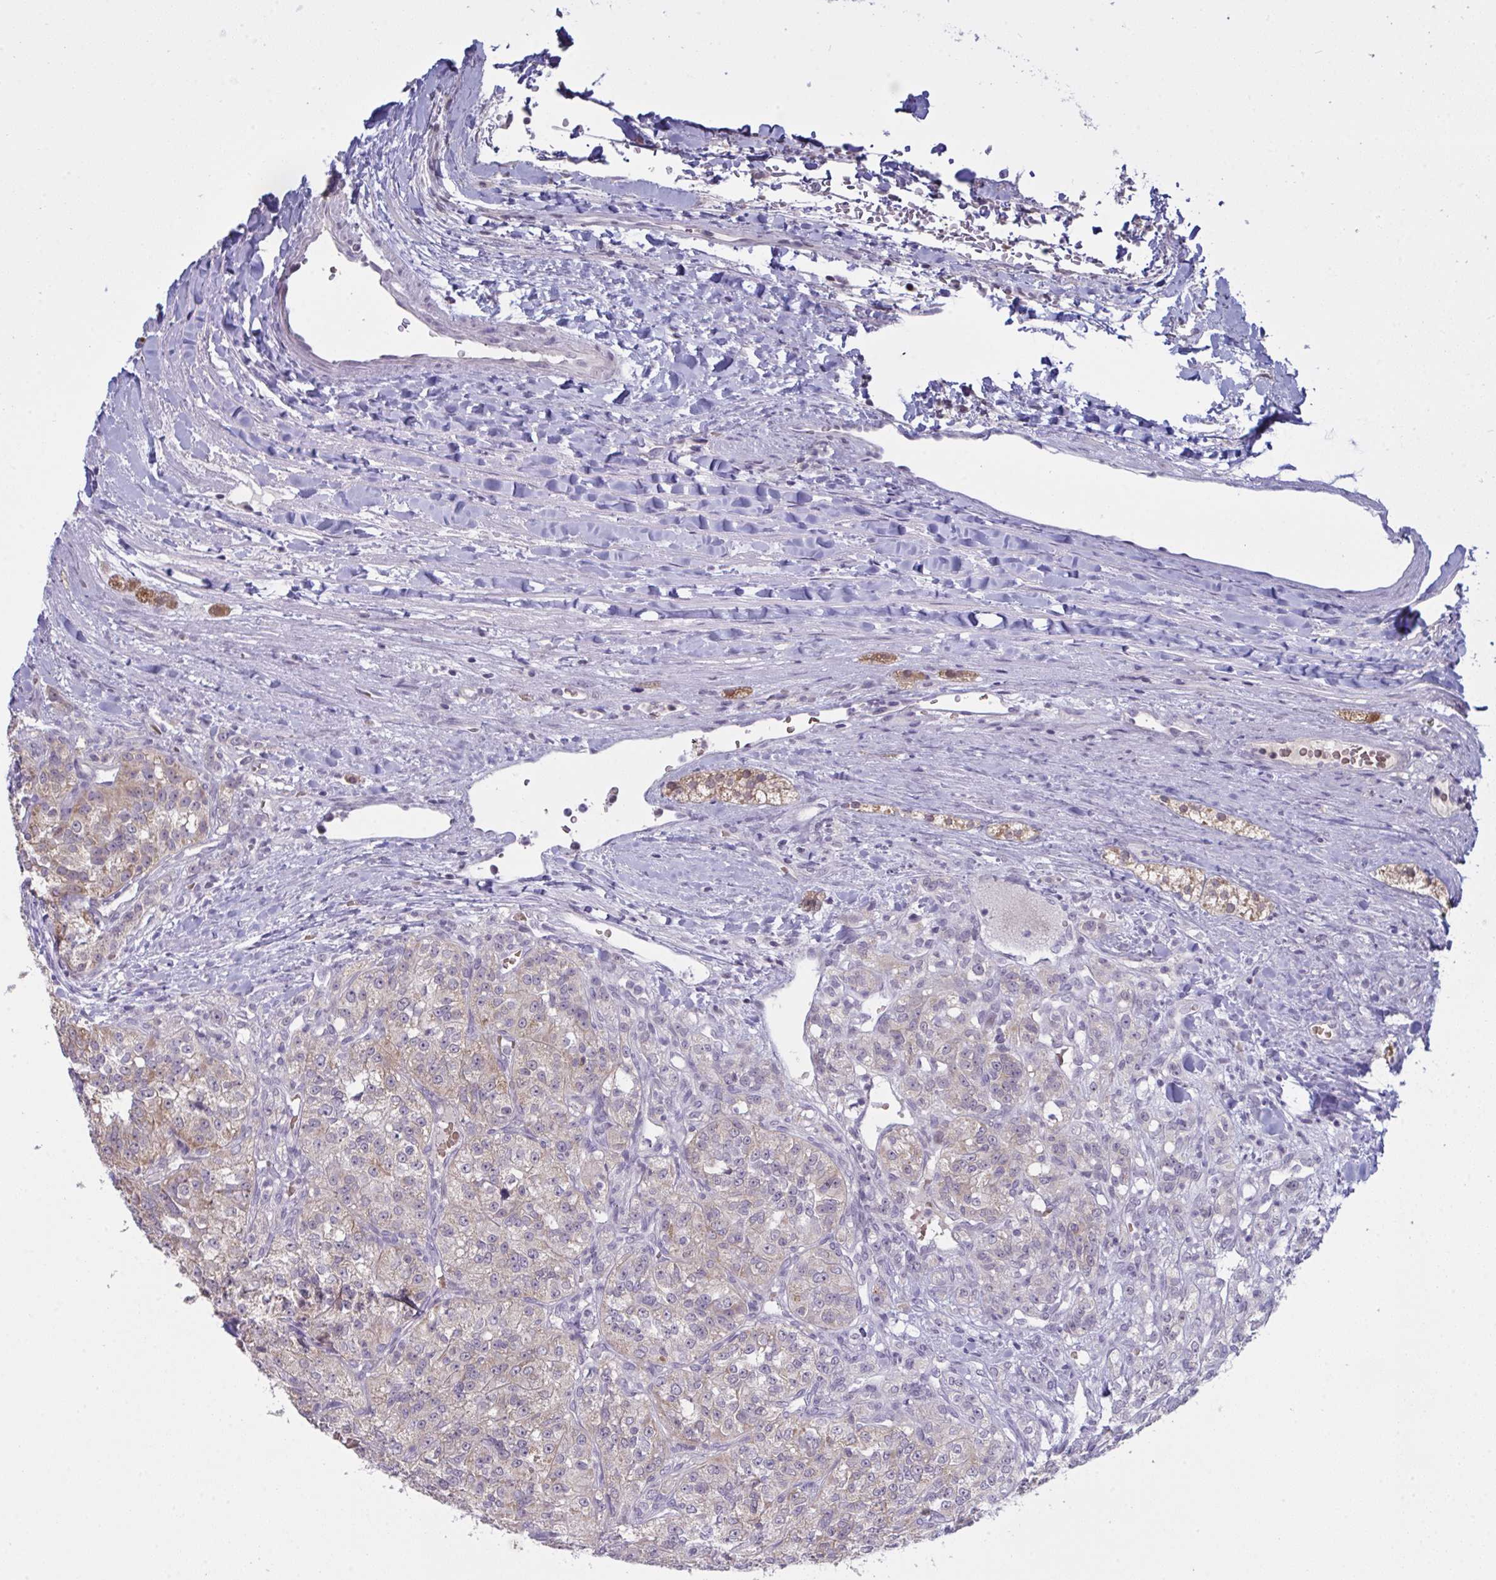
{"staining": {"intensity": "weak", "quantity": ">75%", "location": "cytoplasmic/membranous"}, "tissue": "renal cancer", "cell_type": "Tumor cells", "image_type": "cancer", "snomed": [{"axis": "morphology", "description": "Adenocarcinoma, NOS"}, {"axis": "topography", "description": "Kidney"}], "caption": "The photomicrograph displays immunohistochemical staining of renal cancer. There is weak cytoplasmic/membranous expression is present in approximately >75% of tumor cells. (DAB IHC, brown staining for protein, blue staining for nuclei).", "gene": "ZNF784", "patient": {"sex": "female", "age": 63}}